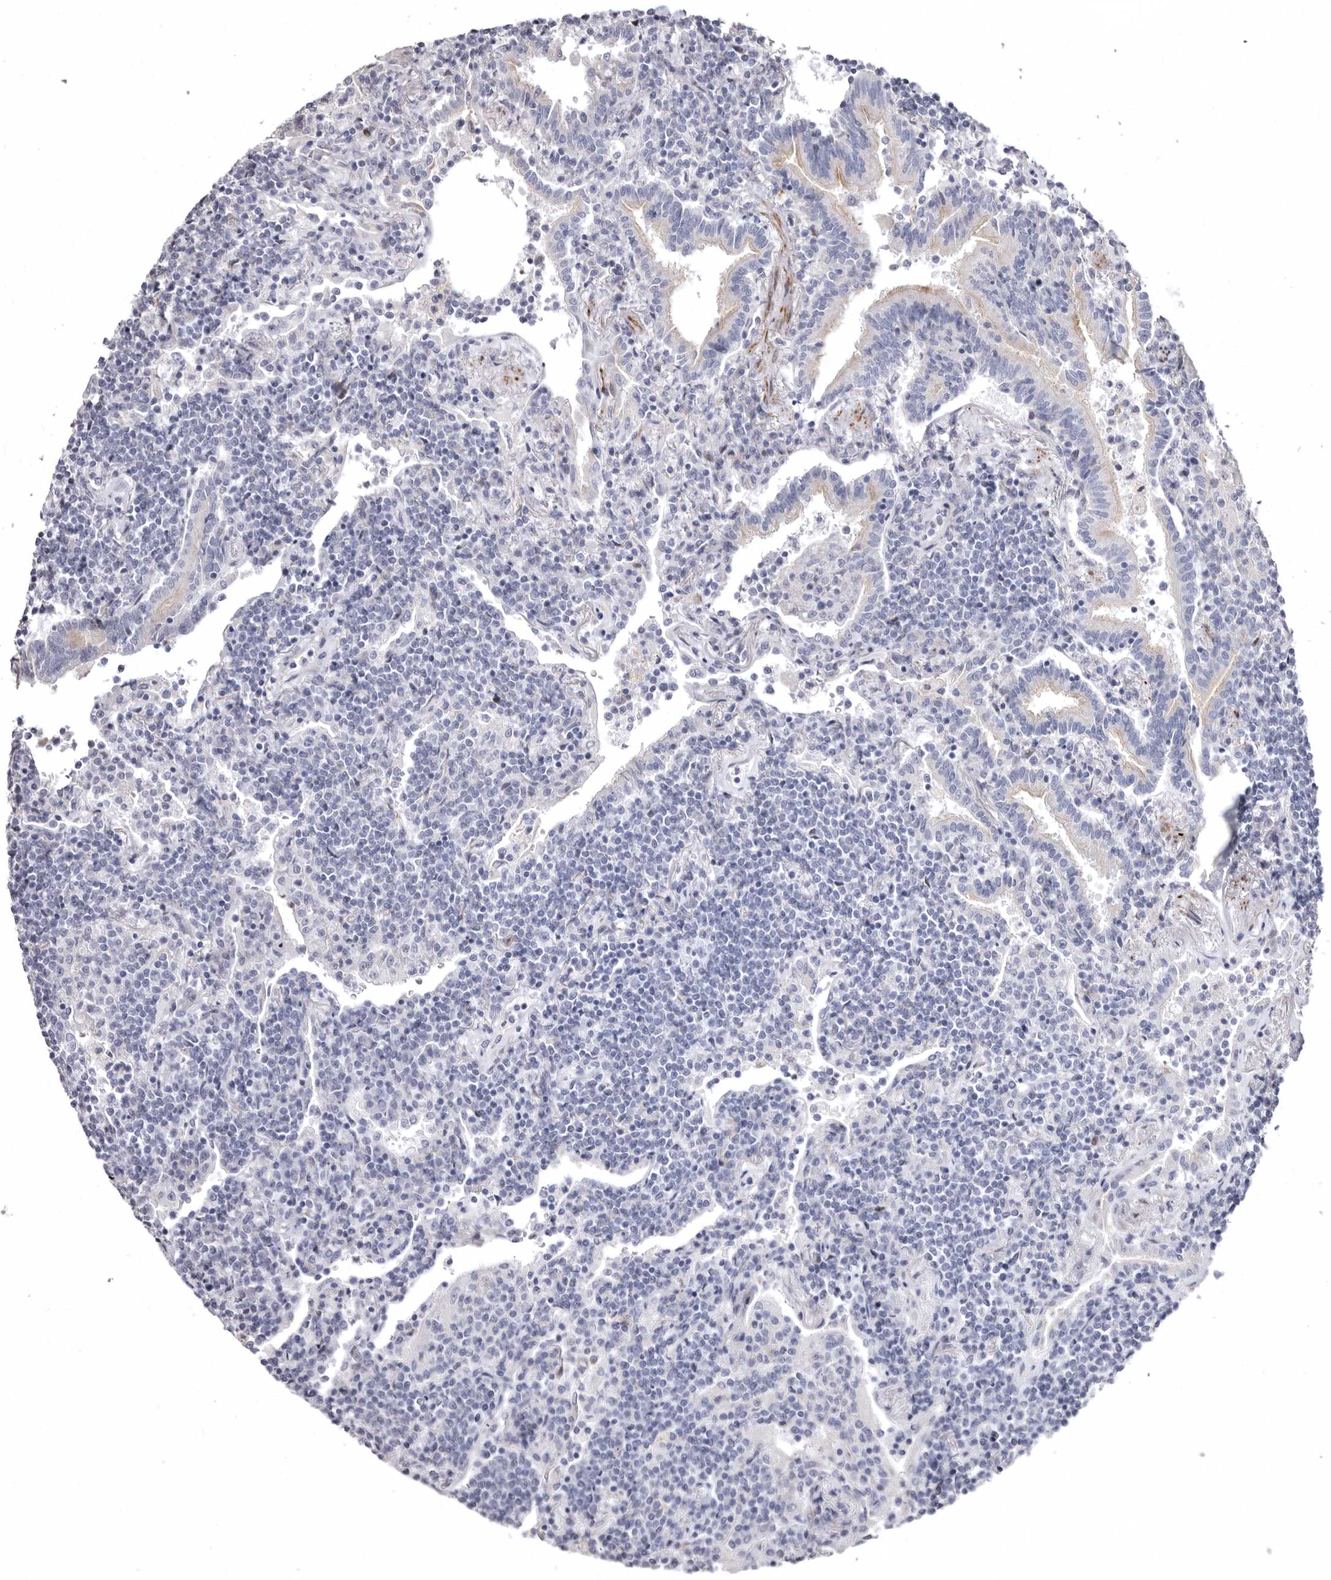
{"staining": {"intensity": "negative", "quantity": "none", "location": "none"}, "tissue": "lymphoma", "cell_type": "Tumor cells", "image_type": "cancer", "snomed": [{"axis": "morphology", "description": "Malignant lymphoma, non-Hodgkin's type, Low grade"}, {"axis": "topography", "description": "Lung"}], "caption": "IHC photomicrograph of neoplastic tissue: human lymphoma stained with DAB displays no significant protein expression in tumor cells.", "gene": "AIDA", "patient": {"sex": "female", "age": 71}}